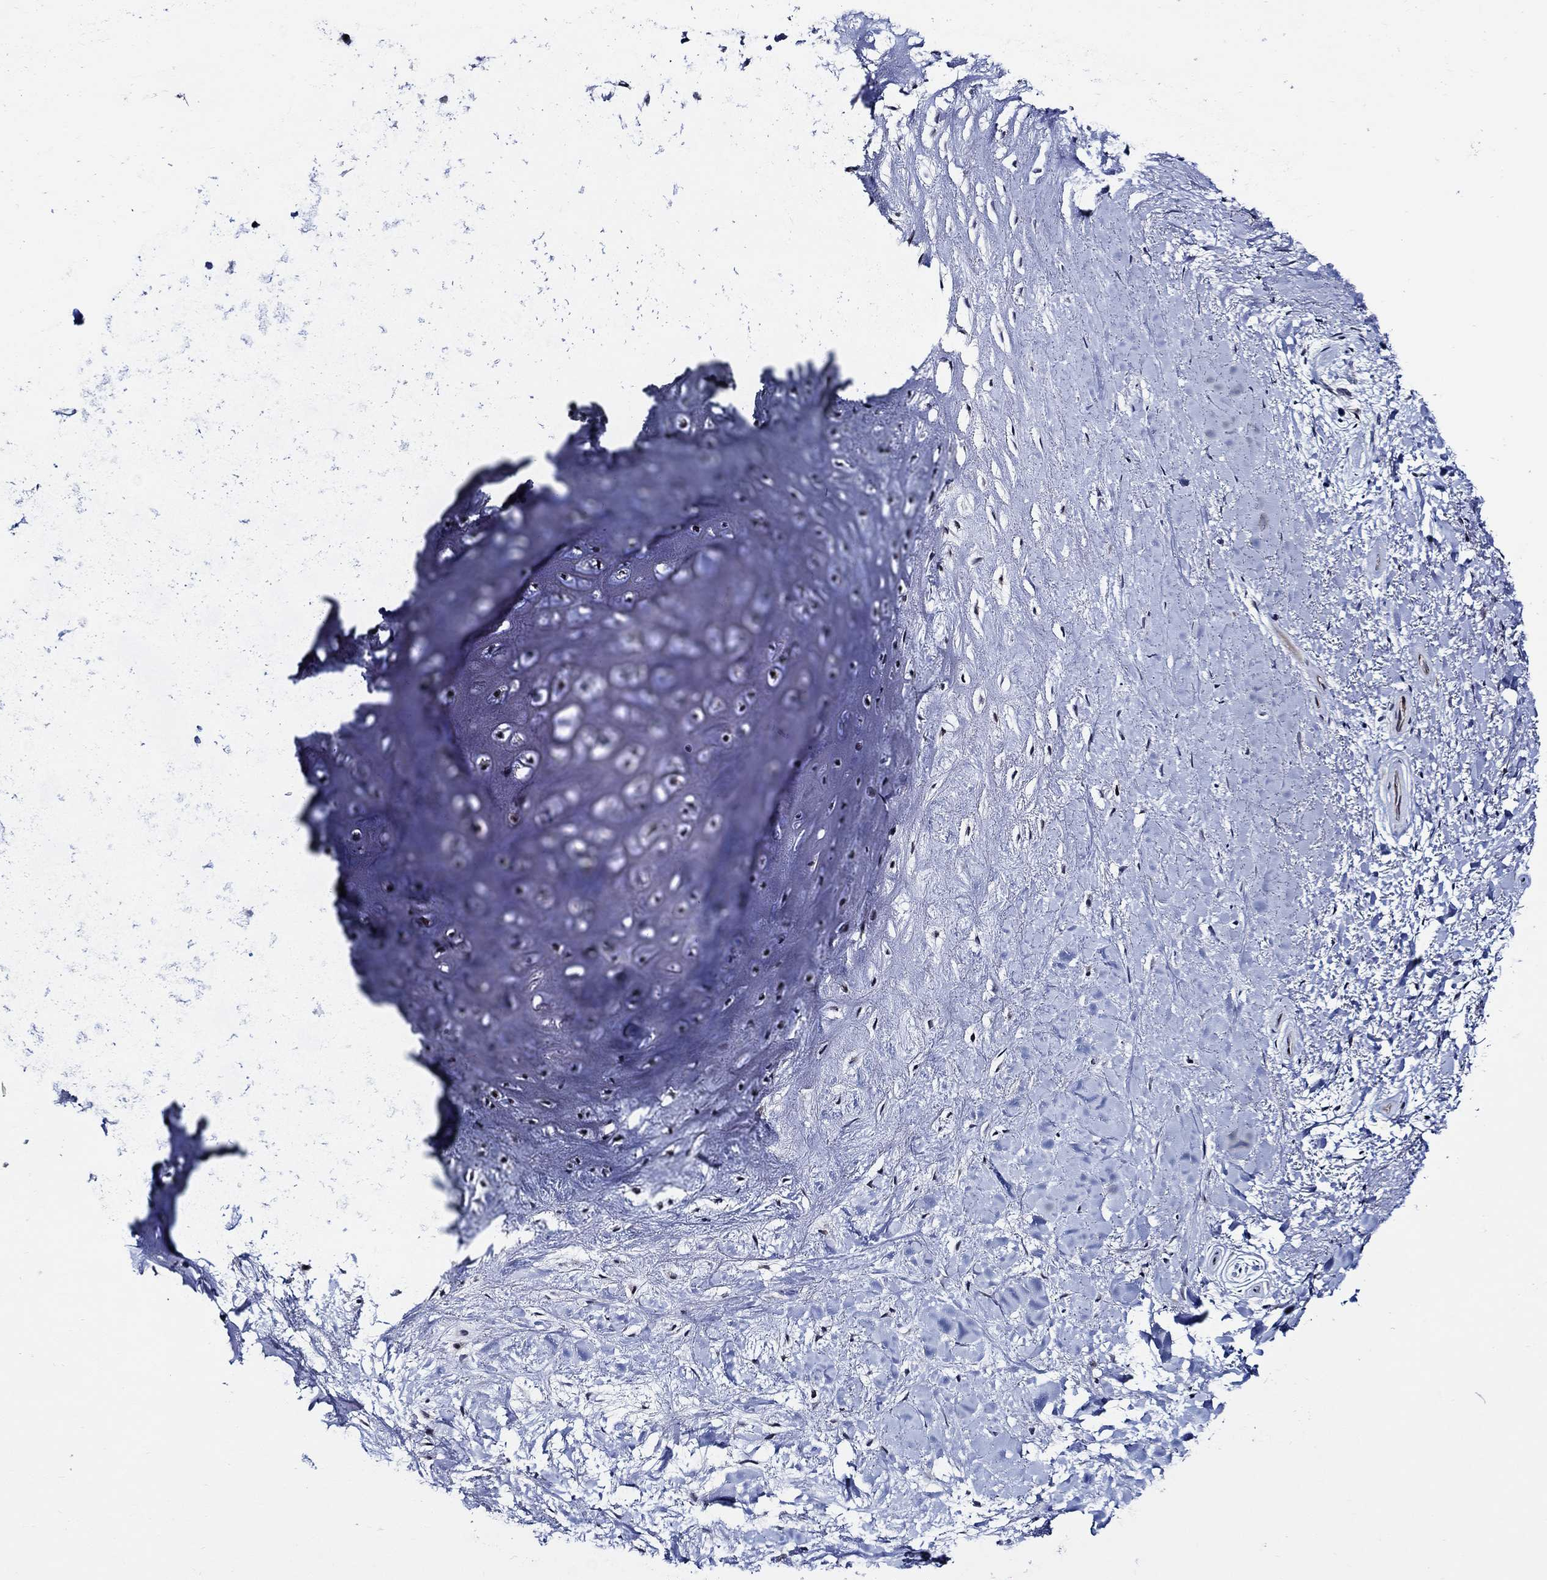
{"staining": {"intensity": "negative", "quantity": "none", "location": "none"}, "tissue": "adipose tissue", "cell_type": "Adipocytes", "image_type": "normal", "snomed": [{"axis": "morphology", "description": "Normal tissue, NOS"}, {"axis": "morphology", "description": "Squamous cell carcinoma, NOS"}, {"axis": "topography", "description": "Cartilage tissue"}, {"axis": "topography", "description": "Head-Neck"}], "caption": "This histopathology image is of normal adipose tissue stained with immunohistochemistry to label a protein in brown with the nuclei are counter-stained blue. There is no positivity in adipocytes. The staining is performed using DAB brown chromogen with nuclei counter-stained in using hematoxylin.", "gene": "C8orf48", "patient": {"sex": "male", "age": 62}}